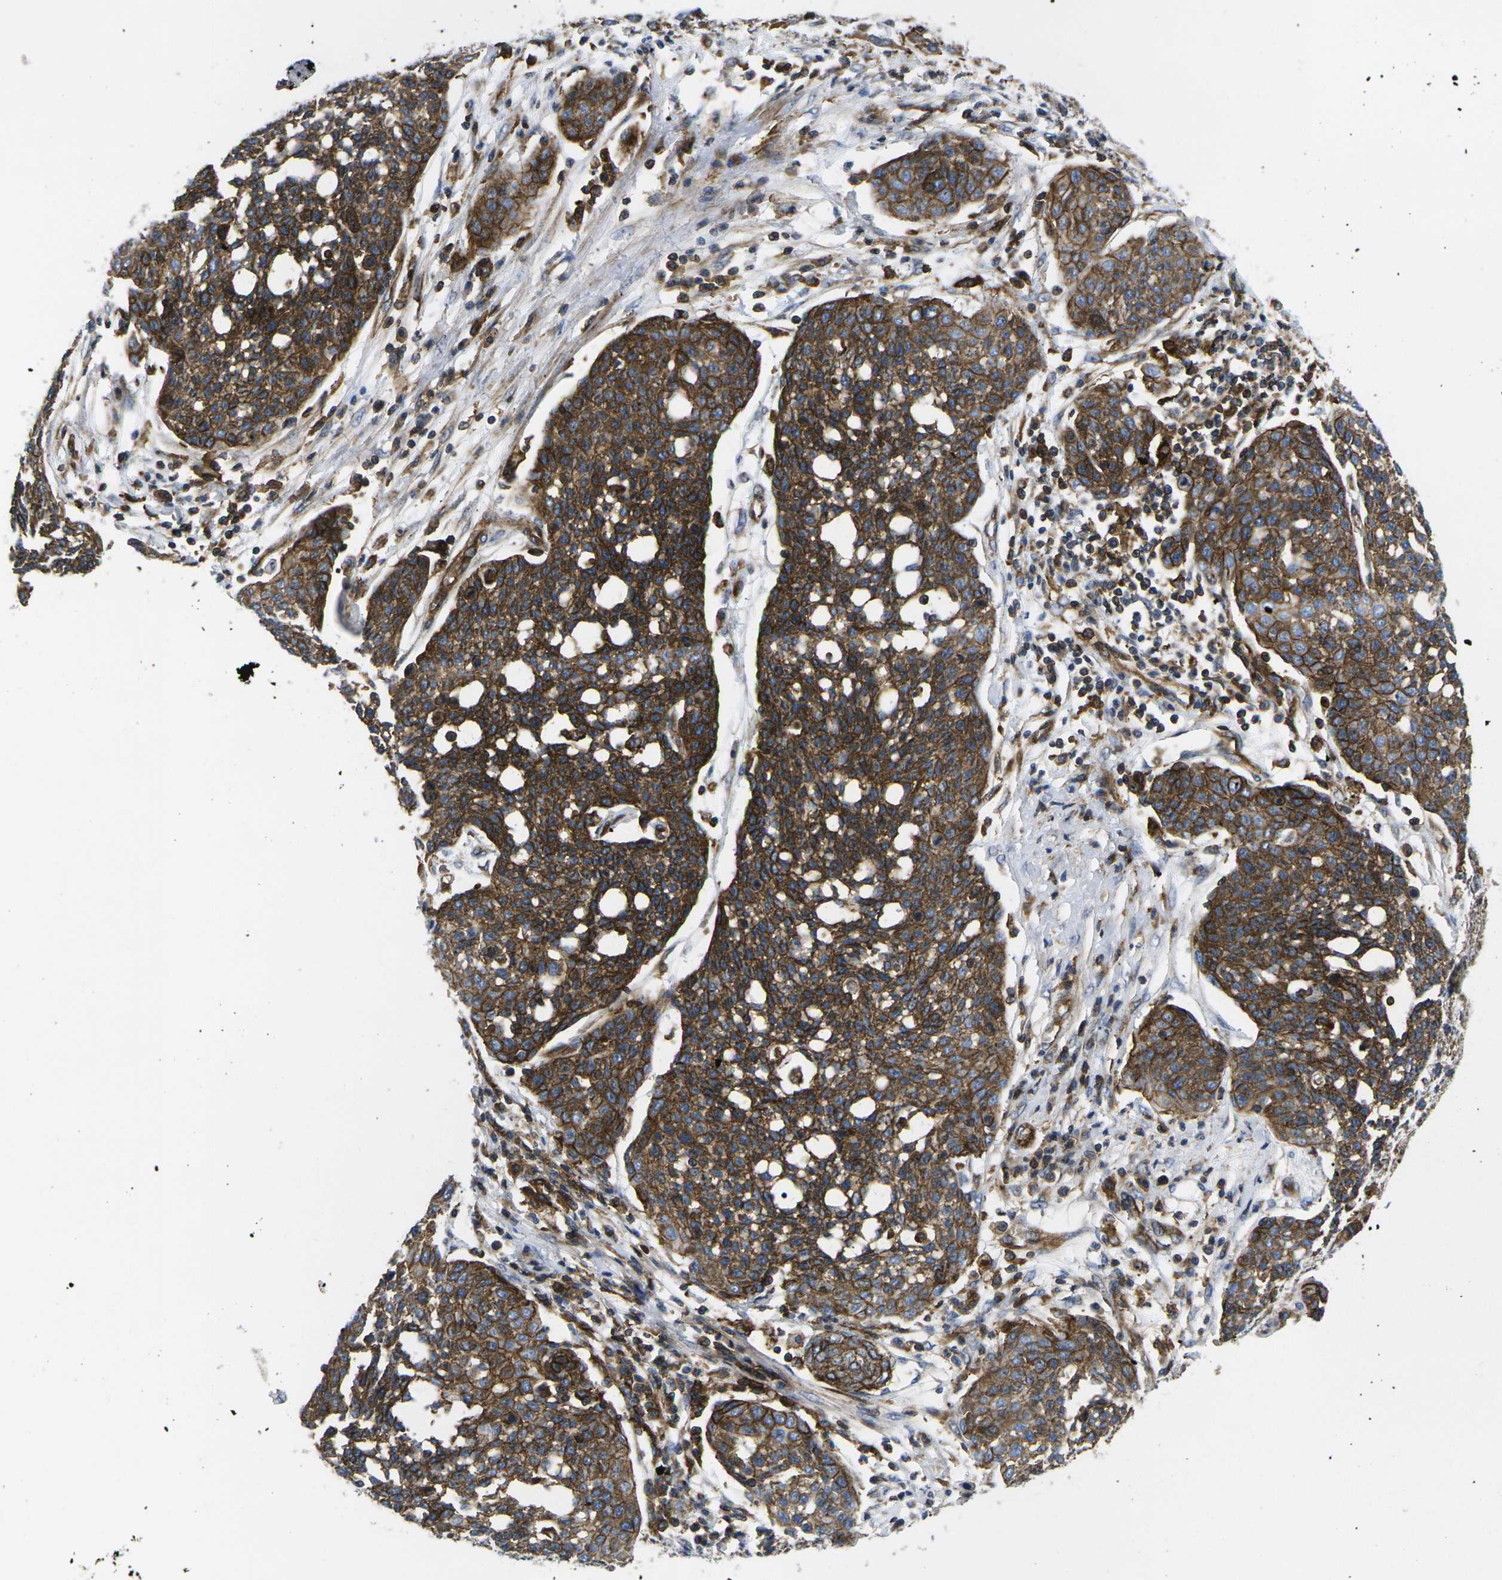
{"staining": {"intensity": "strong", "quantity": ">75%", "location": "cytoplasmic/membranous"}, "tissue": "cervical cancer", "cell_type": "Tumor cells", "image_type": "cancer", "snomed": [{"axis": "morphology", "description": "Squamous cell carcinoma, NOS"}, {"axis": "topography", "description": "Cervix"}], "caption": "An image showing strong cytoplasmic/membranous positivity in about >75% of tumor cells in cervical squamous cell carcinoma, as visualized by brown immunohistochemical staining.", "gene": "IQGAP1", "patient": {"sex": "female", "age": 34}}